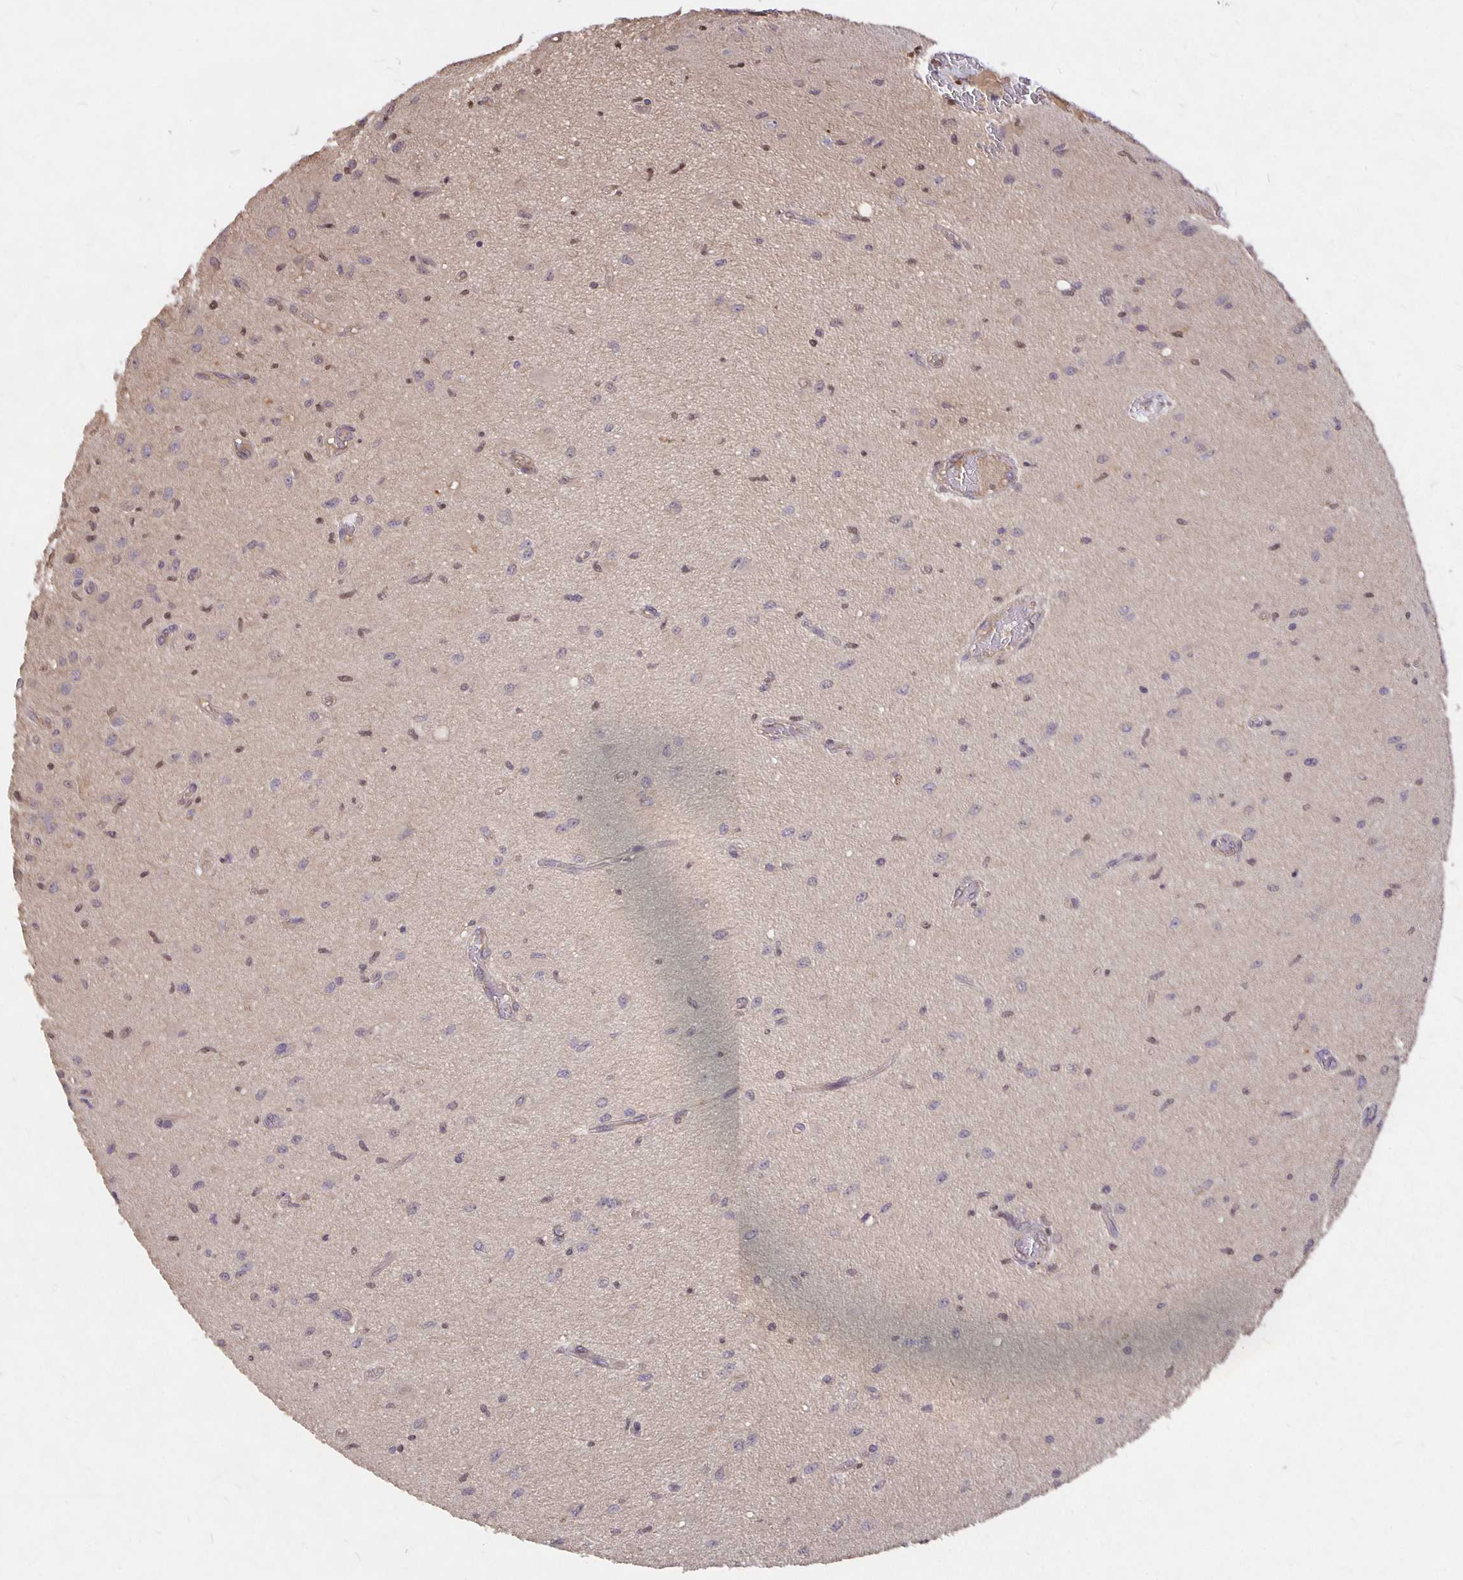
{"staining": {"intensity": "negative", "quantity": "none", "location": "none"}, "tissue": "glioma", "cell_type": "Tumor cells", "image_type": "cancer", "snomed": [{"axis": "morphology", "description": "Glioma, malignant, High grade"}, {"axis": "topography", "description": "Brain"}], "caption": "A high-resolution micrograph shows IHC staining of glioma, which shows no significant positivity in tumor cells. The staining is performed using DAB (3,3'-diaminobenzidine) brown chromogen with nuclei counter-stained in using hematoxylin.", "gene": "NOG", "patient": {"sex": "male", "age": 67}}